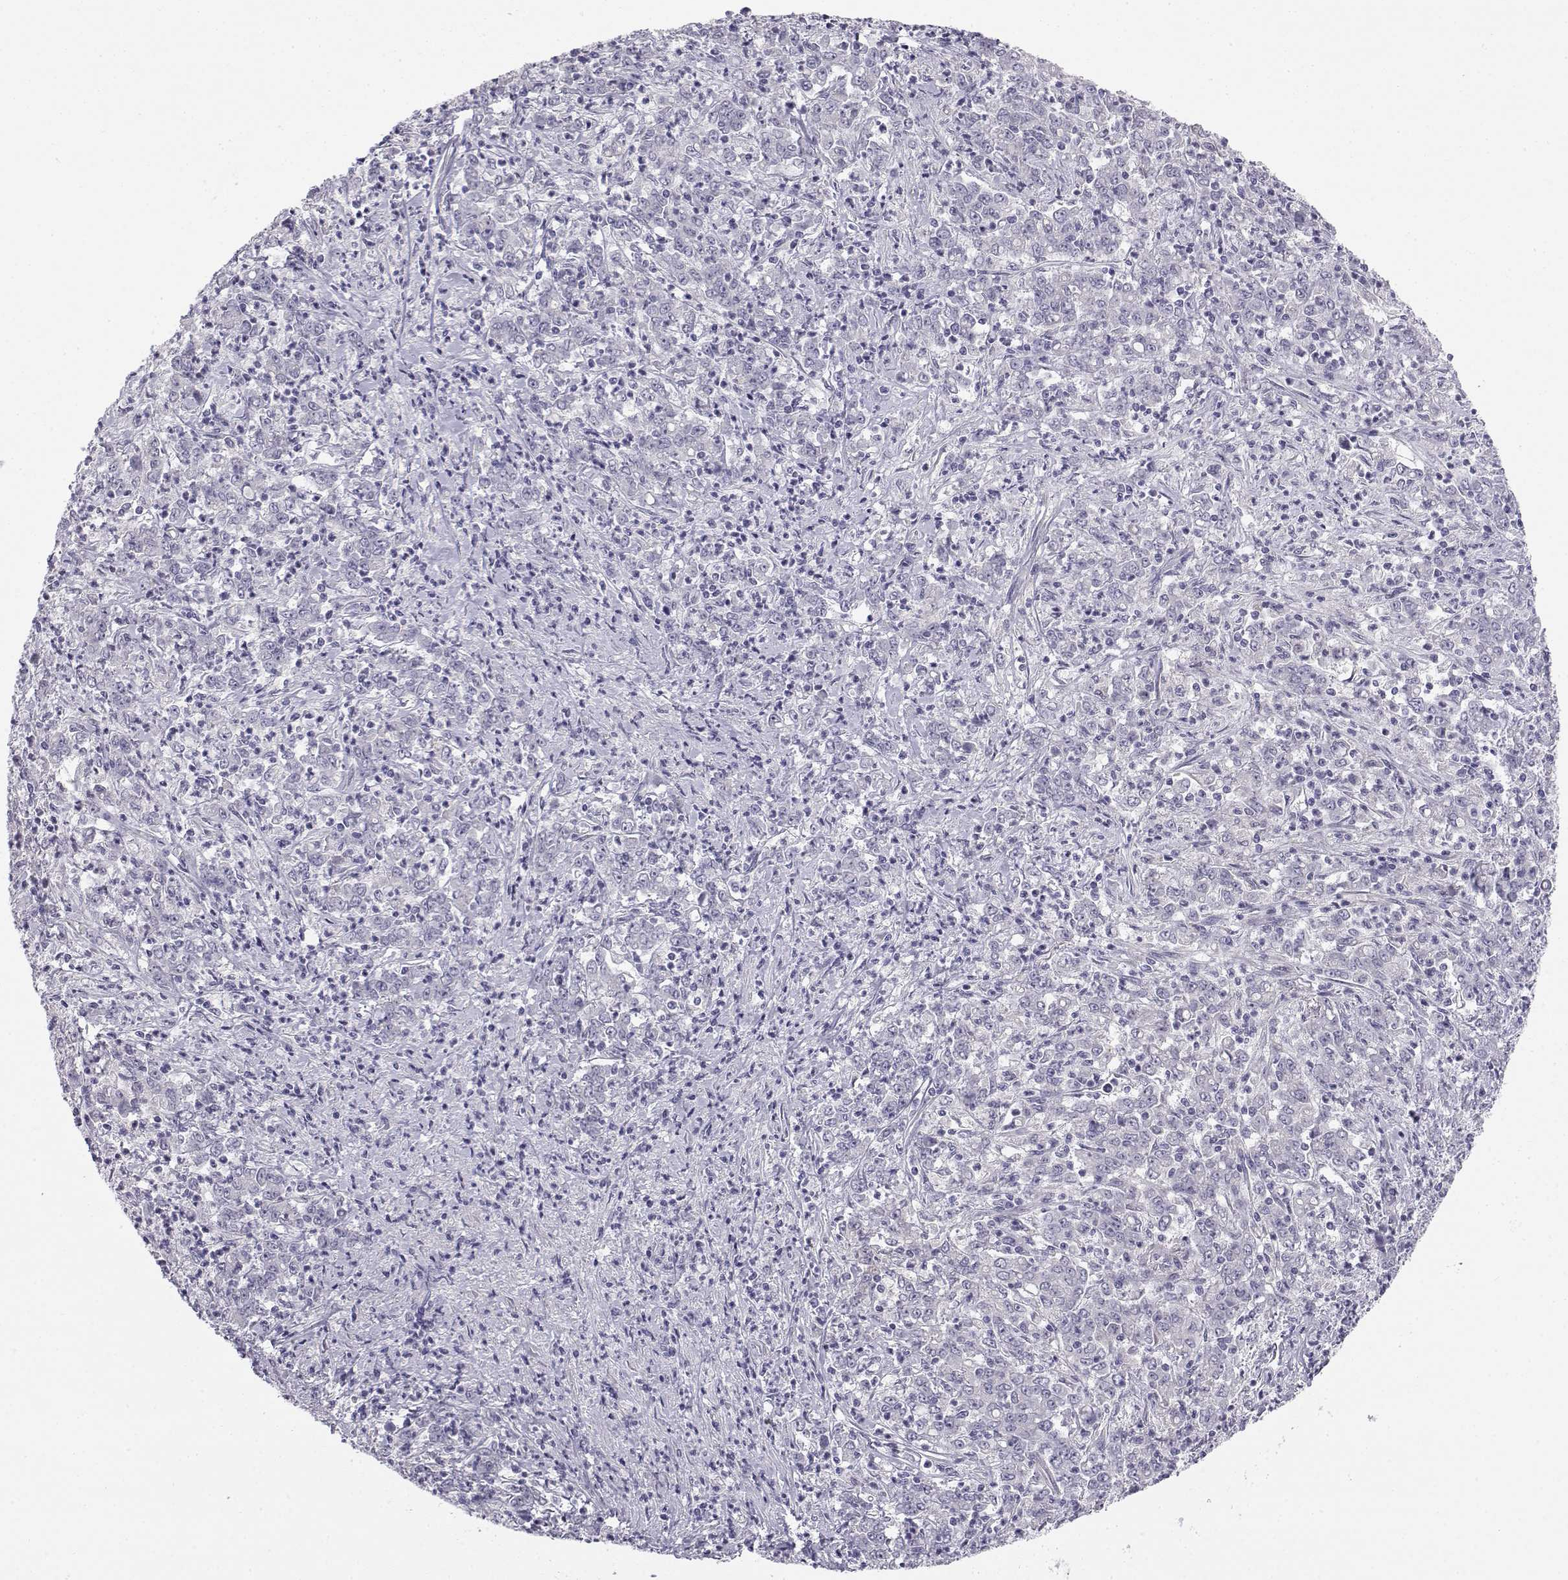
{"staining": {"intensity": "negative", "quantity": "none", "location": "none"}, "tissue": "stomach cancer", "cell_type": "Tumor cells", "image_type": "cancer", "snomed": [{"axis": "morphology", "description": "Adenocarcinoma, NOS"}, {"axis": "topography", "description": "Stomach, lower"}], "caption": "Tumor cells show no significant positivity in stomach adenocarcinoma. Nuclei are stained in blue.", "gene": "KCNMB4", "patient": {"sex": "female", "age": 71}}